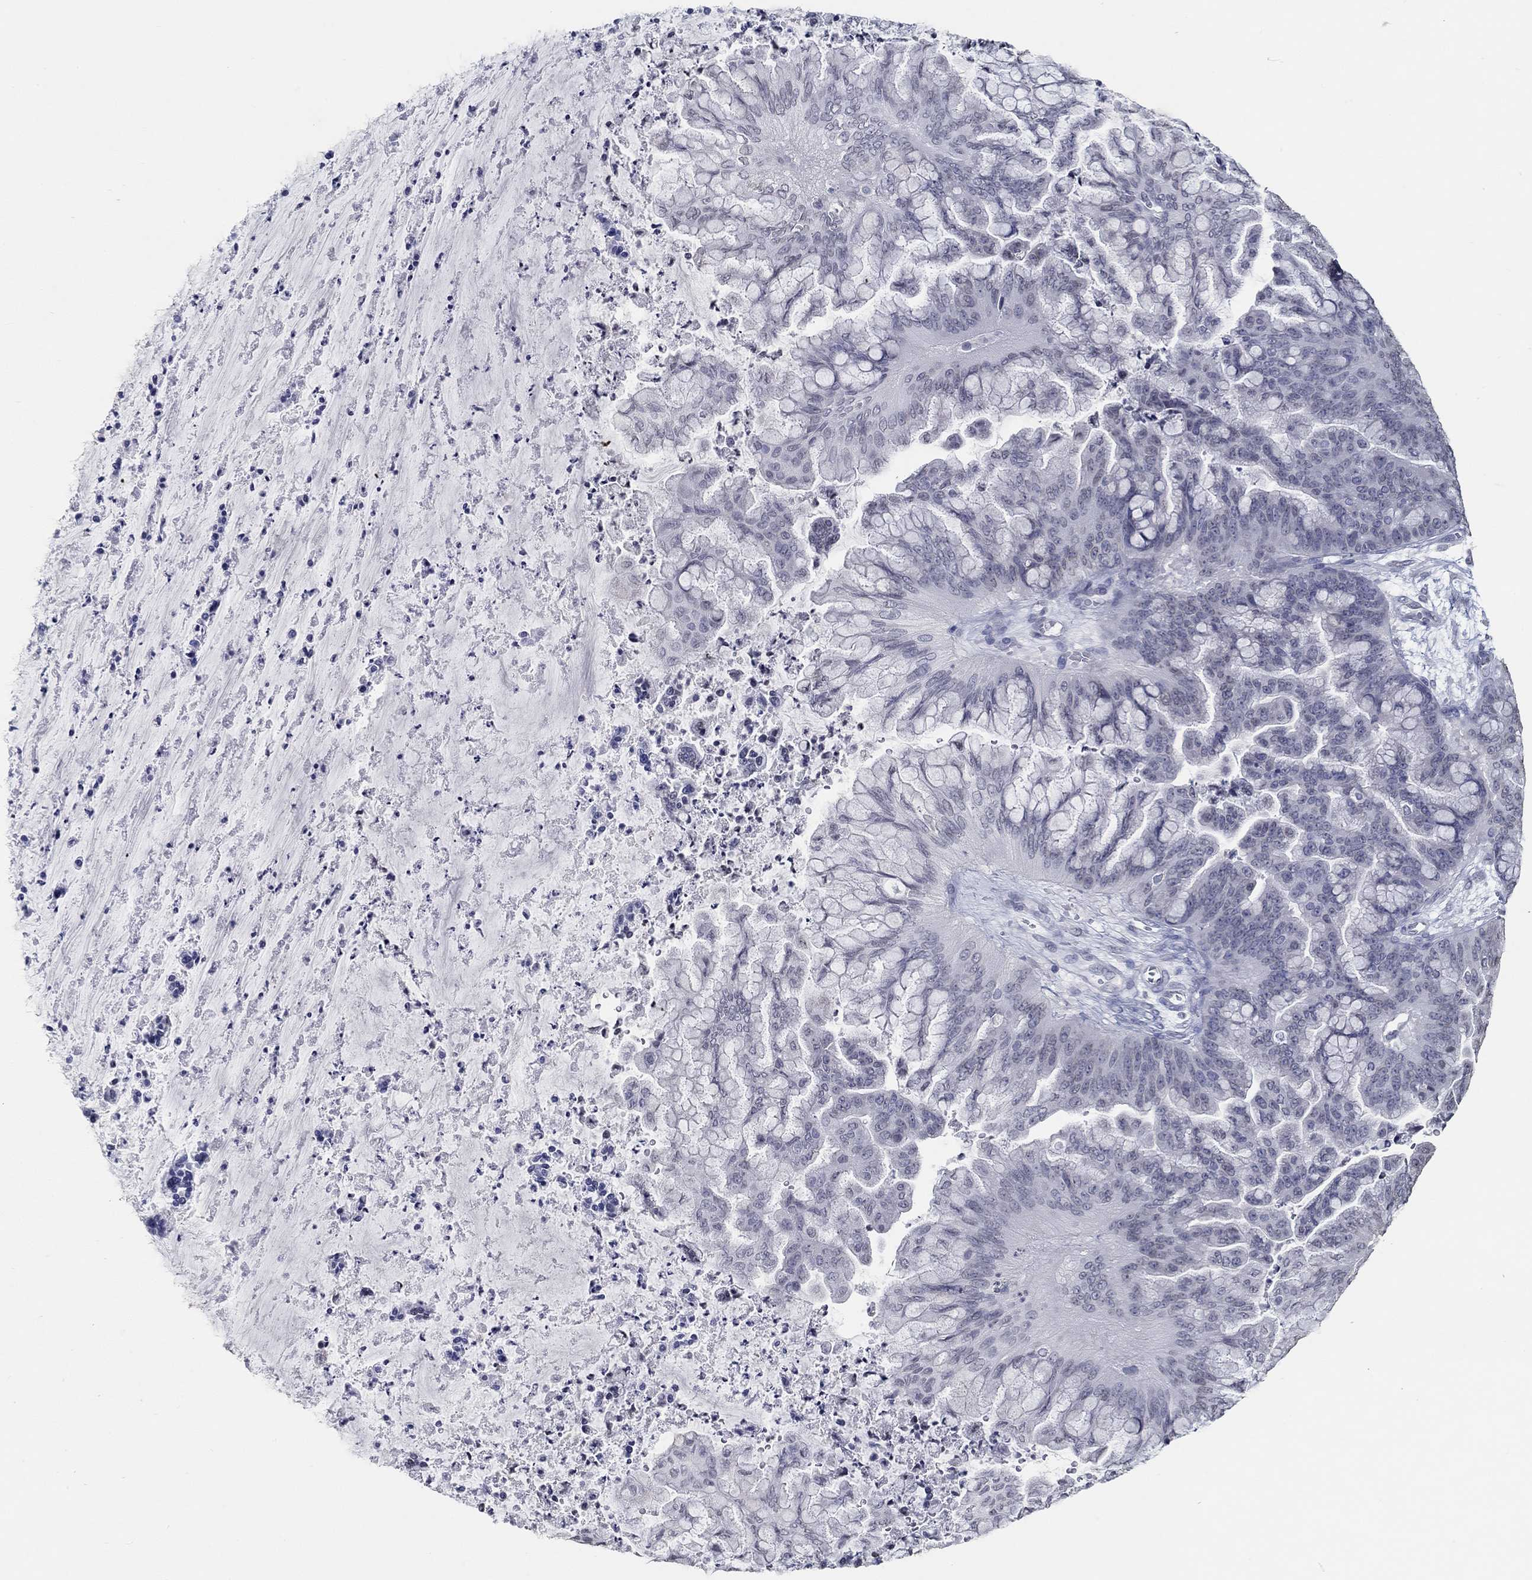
{"staining": {"intensity": "negative", "quantity": "none", "location": "none"}, "tissue": "ovarian cancer", "cell_type": "Tumor cells", "image_type": "cancer", "snomed": [{"axis": "morphology", "description": "Cystadenocarcinoma, mucinous, NOS"}, {"axis": "topography", "description": "Ovary"}], "caption": "Immunohistochemistry (IHC) photomicrograph of ovarian cancer stained for a protein (brown), which demonstrates no staining in tumor cells.", "gene": "NUP155", "patient": {"sex": "female", "age": 67}}